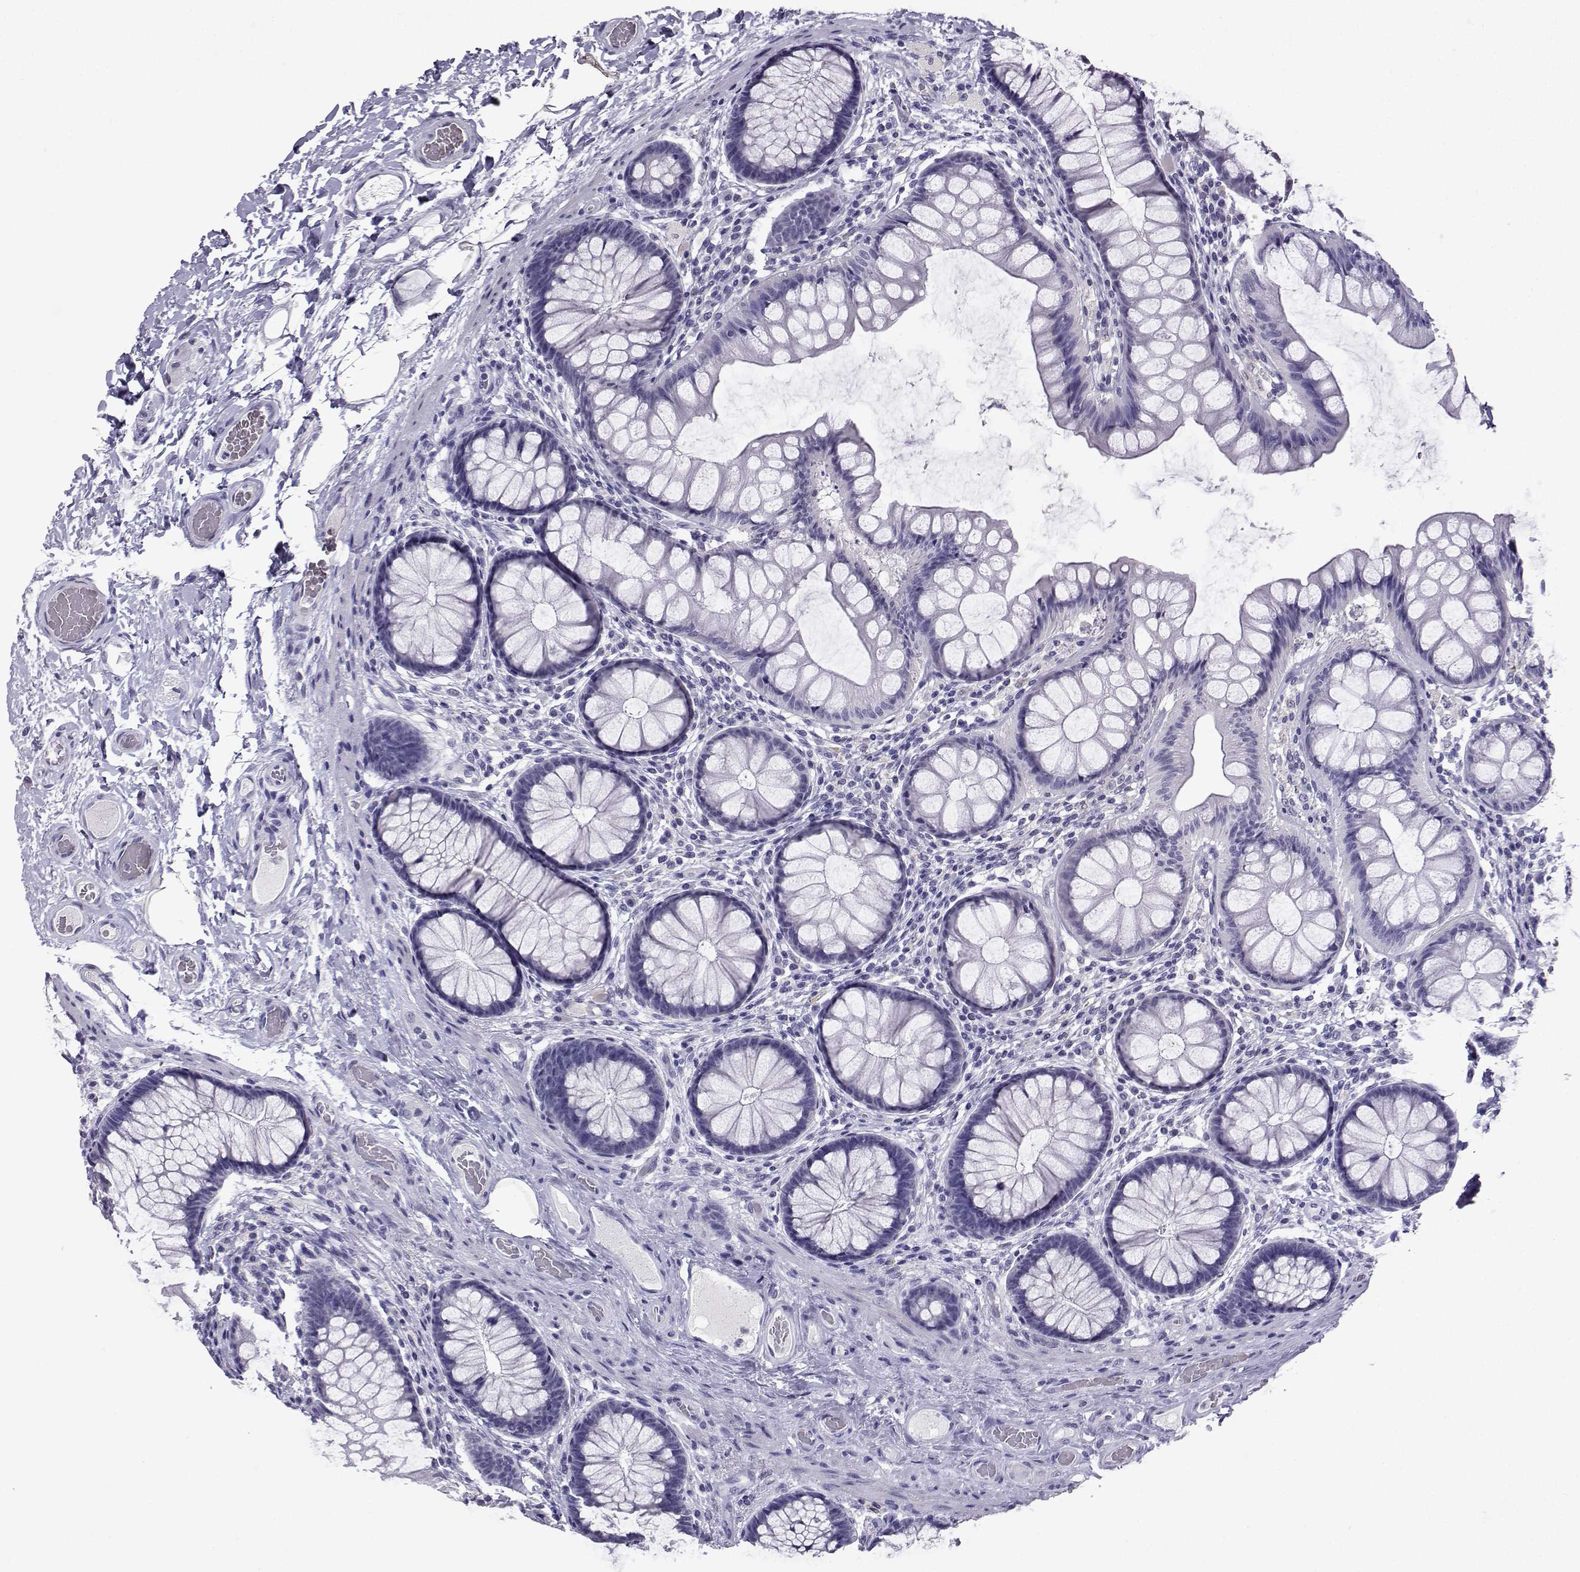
{"staining": {"intensity": "negative", "quantity": "none", "location": "none"}, "tissue": "colon", "cell_type": "Endothelial cells", "image_type": "normal", "snomed": [{"axis": "morphology", "description": "Normal tissue, NOS"}, {"axis": "topography", "description": "Colon"}], "caption": "Immunohistochemistry photomicrograph of unremarkable colon: colon stained with DAB demonstrates no significant protein expression in endothelial cells. (Stains: DAB immunohistochemistry (IHC) with hematoxylin counter stain, Microscopy: brightfield microscopy at high magnification).", "gene": "TBR1", "patient": {"sex": "female", "age": 65}}